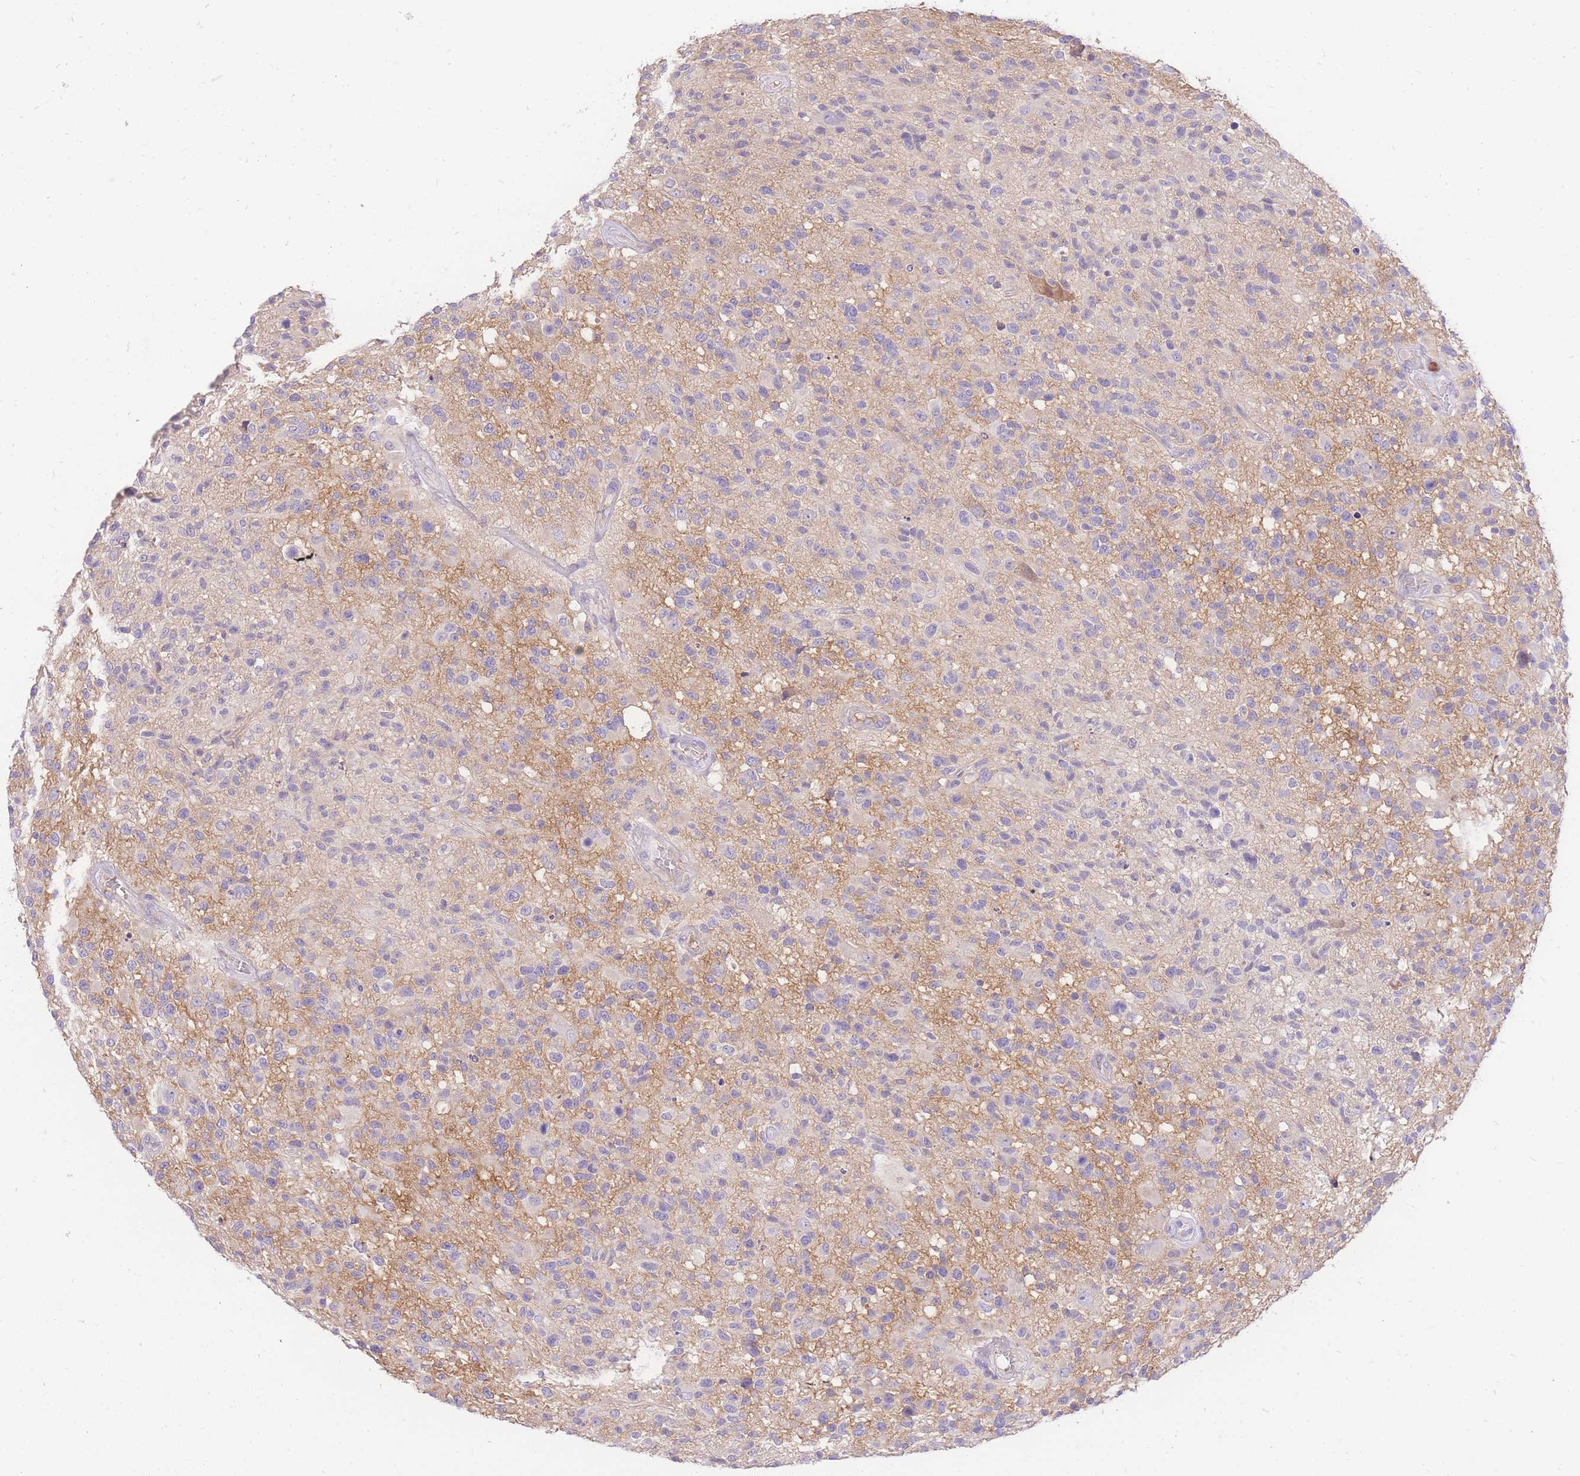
{"staining": {"intensity": "negative", "quantity": "none", "location": "none"}, "tissue": "glioma", "cell_type": "Tumor cells", "image_type": "cancer", "snomed": [{"axis": "morphology", "description": "Glioma, malignant, High grade"}, {"axis": "morphology", "description": "Glioblastoma, NOS"}, {"axis": "topography", "description": "Brain"}], "caption": "Human glioblastoma stained for a protein using immunohistochemistry (IHC) exhibits no staining in tumor cells.", "gene": "LIPH", "patient": {"sex": "male", "age": 60}}